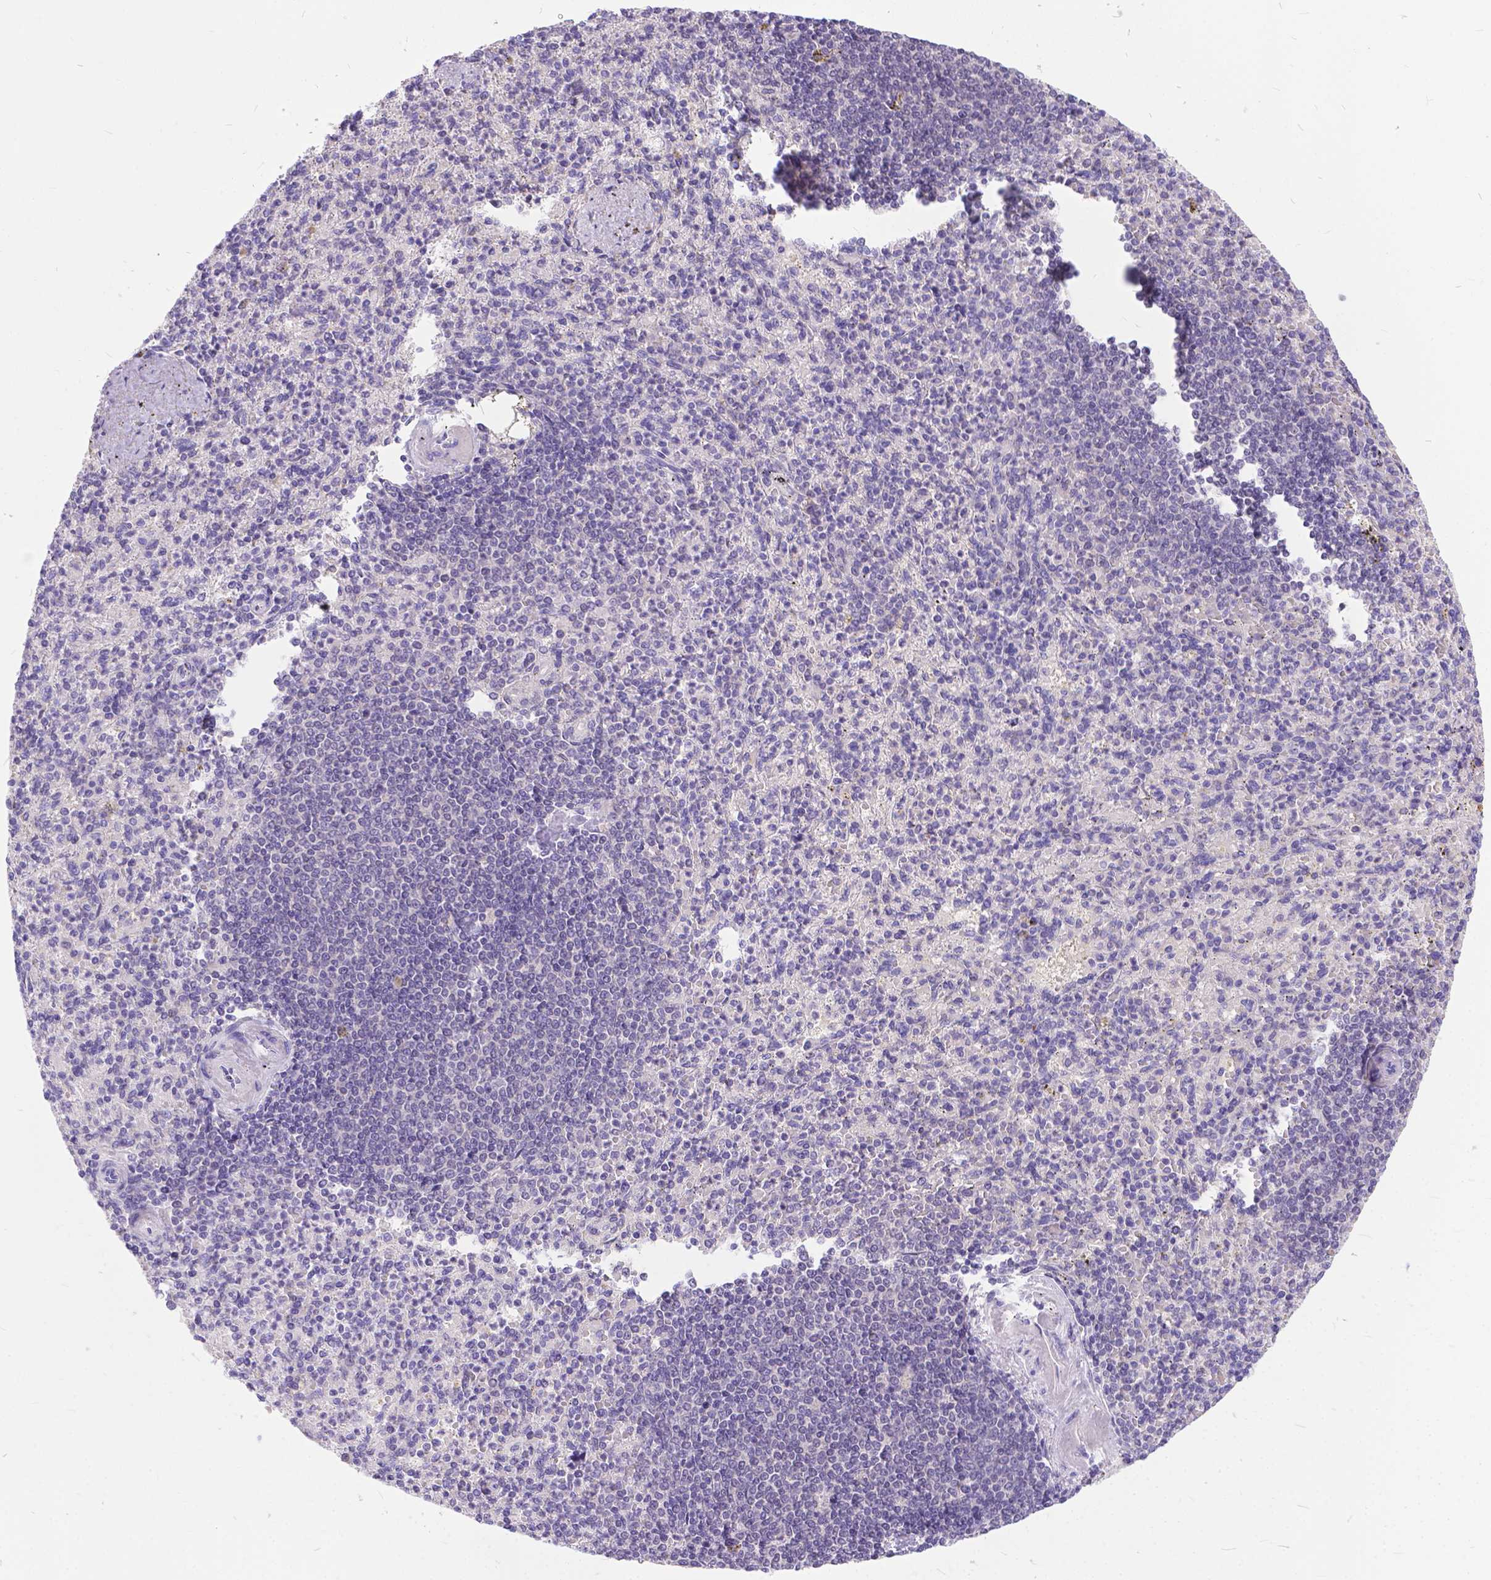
{"staining": {"intensity": "negative", "quantity": "none", "location": "none"}, "tissue": "spleen", "cell_type": "Cells in red pulp", "image_type": "normal", "snomed": [{"axis": "morphology", "description": "Normal tissue, NOS"}, {"axis": "topography", "description": "Spleen"}], "caption": "Immunohistochemistry of normal human spleen displays no staining in cells in red pulp. Brightfield microscopy of IHC stained with DAB (3,3'-diaminobenzidine) (brown) and hematoxylin (blue), captured at high magnification.", "gene": "TTLL6", "patient": {"sex": "female", "age": 74}}